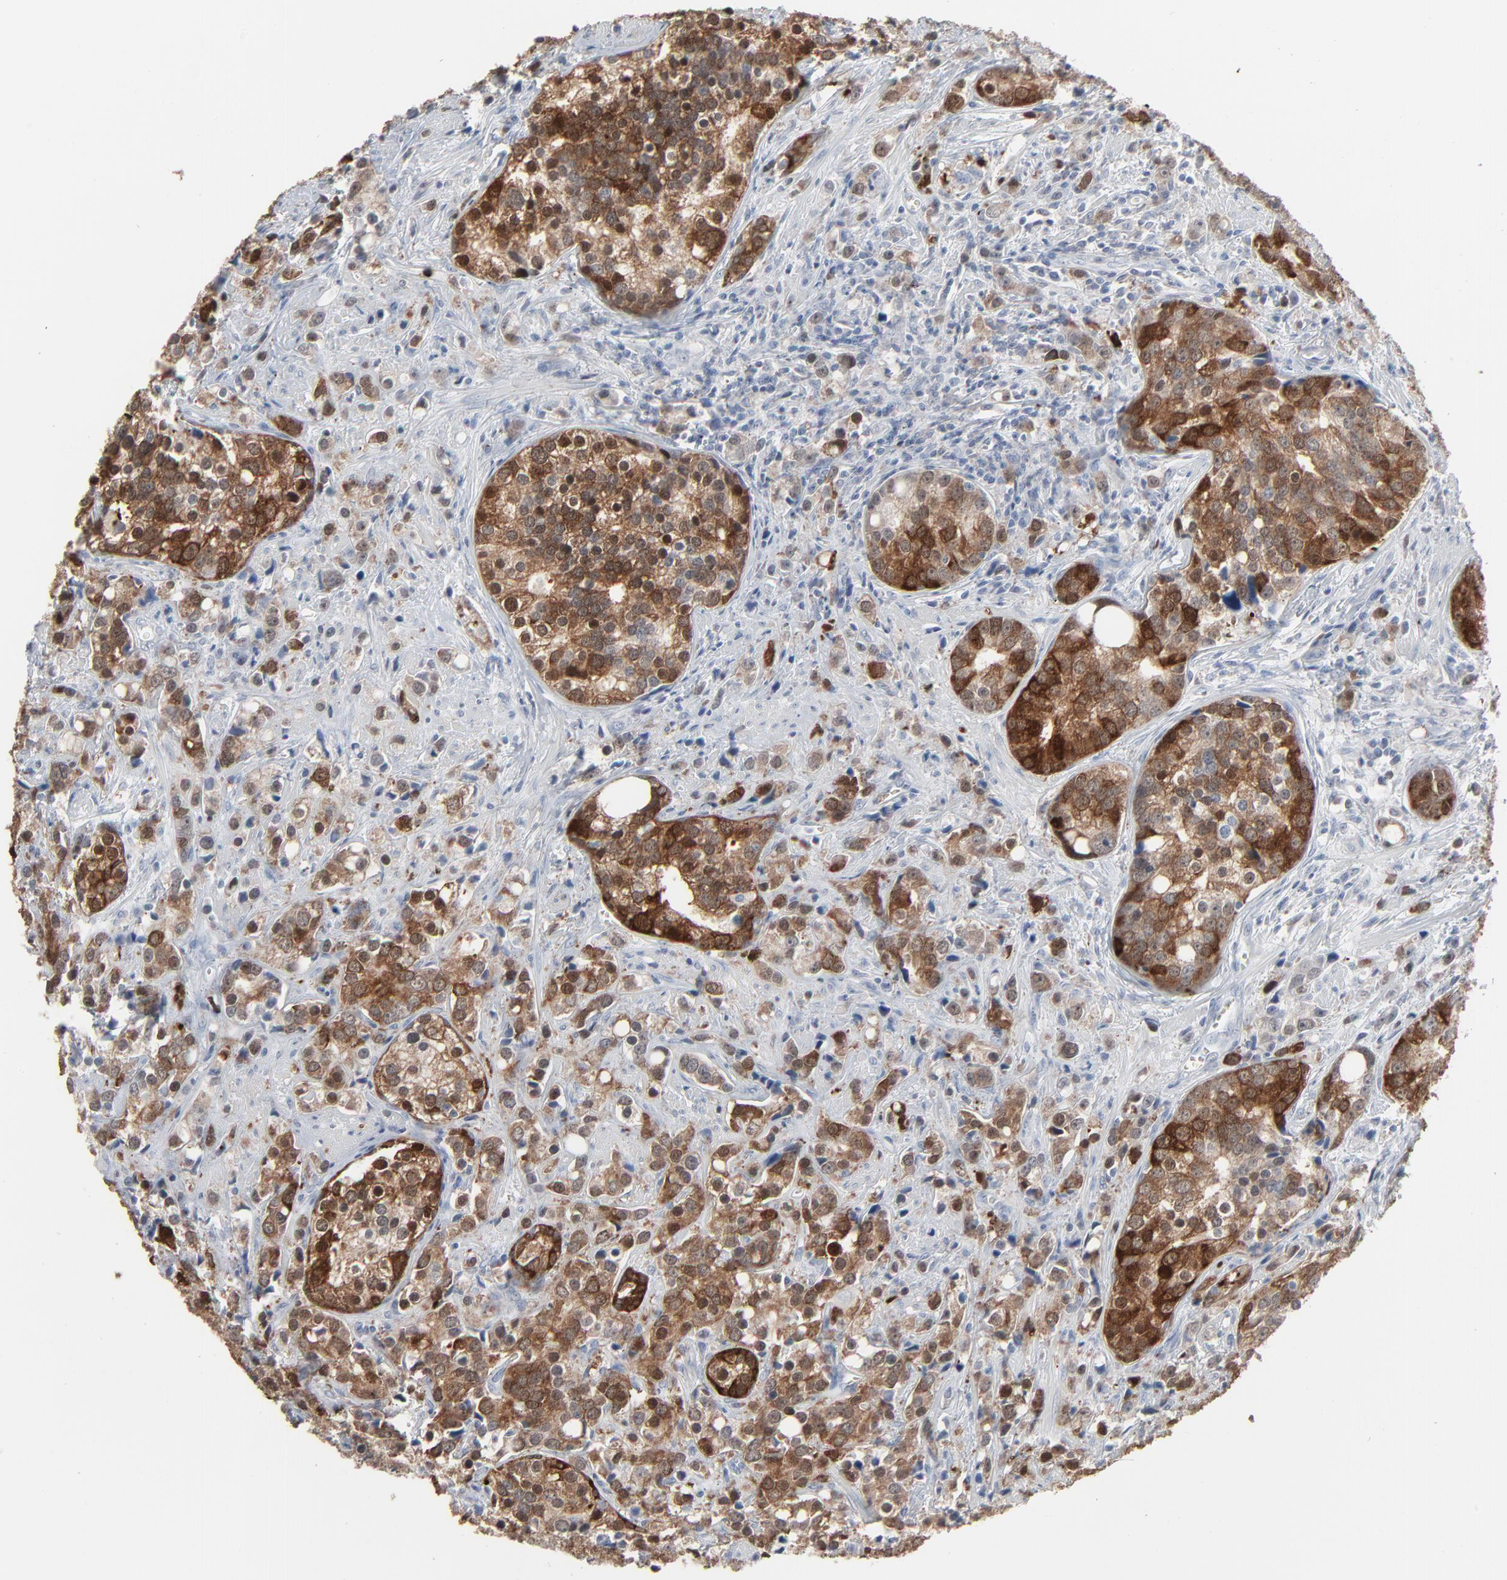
{"staining": {"intensity": "strong", "quantity": ">75%", "location": "cytoplasmic/membranous"}, "tissue": "prostate cancer", "cell_type": "Tumor cells", "image_type": "cancer", "snomed": [{"axis": "morphology", "description": "Adenocarcinoma, High grade"}, {"axis": "topography", "description": "Prostate"}], "caption": "Protein staining of adenocarcinoma (high-grade) (prostate) tissue reveals strong cytoplasmic/membranous positivity in about >75% of tumor cells.", "gene": "PHGDH", "patient": {"sex": "male", "age": 71}}